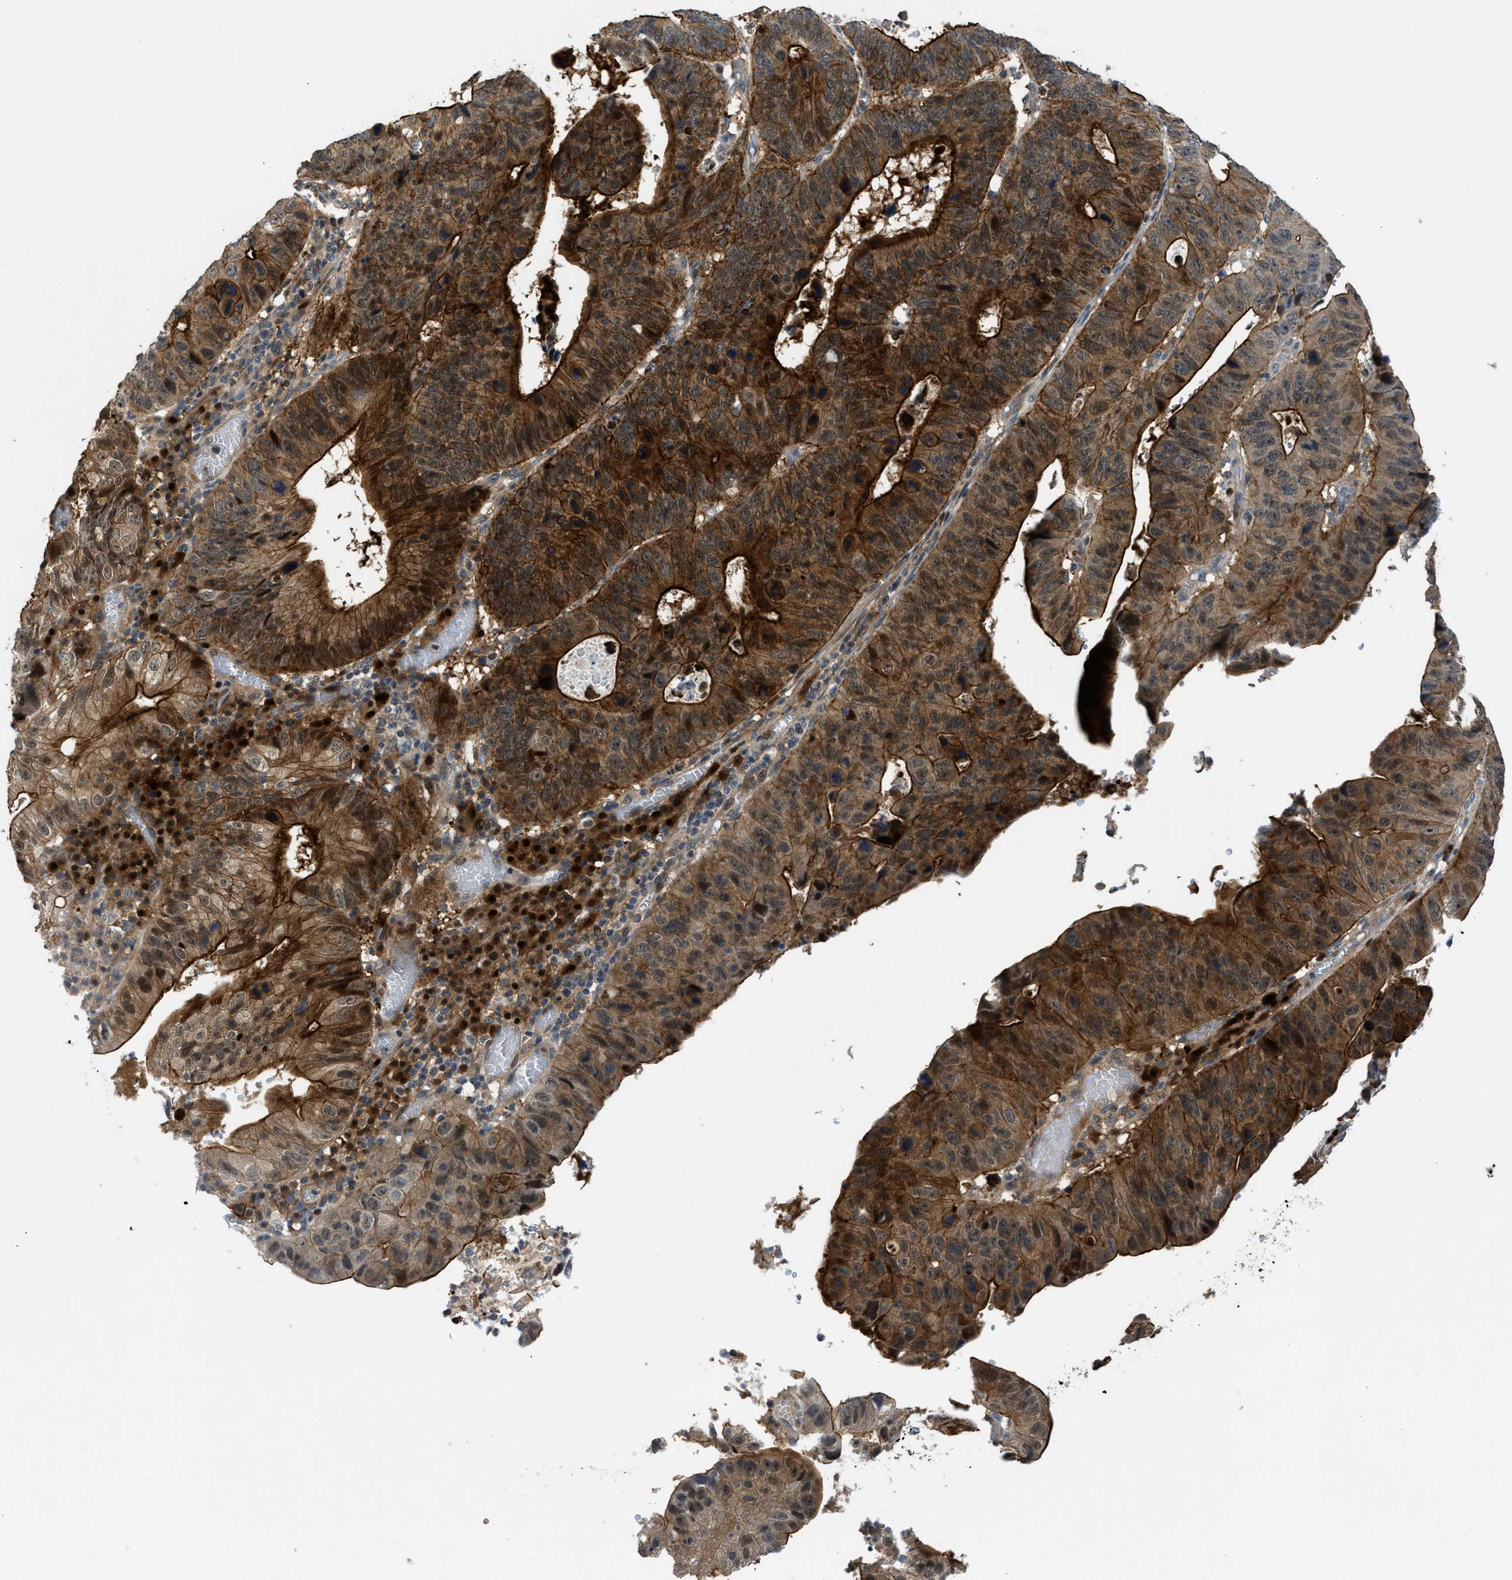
{"staining": {"intensity": "strong", "quantity": ">75%", "location": "cytoplasmic/membranous"}, "tissue": "stomach cancer", "cell_type": "Tumor cells", "image_type": "cancer", "snomed": [{"axis": "morphology", "description": "Adenocarcinoma, NOS"}, {"axis": "topography", "description": "Stomach"}], "caption": "Immunohistochemical staining of stomach cancer displays strong cytoplasmic/membranous protein positivity in approximately >75% of tumor cells.", "gene": "TRAK2", "patient": {"sex": "male", "age": 59}}